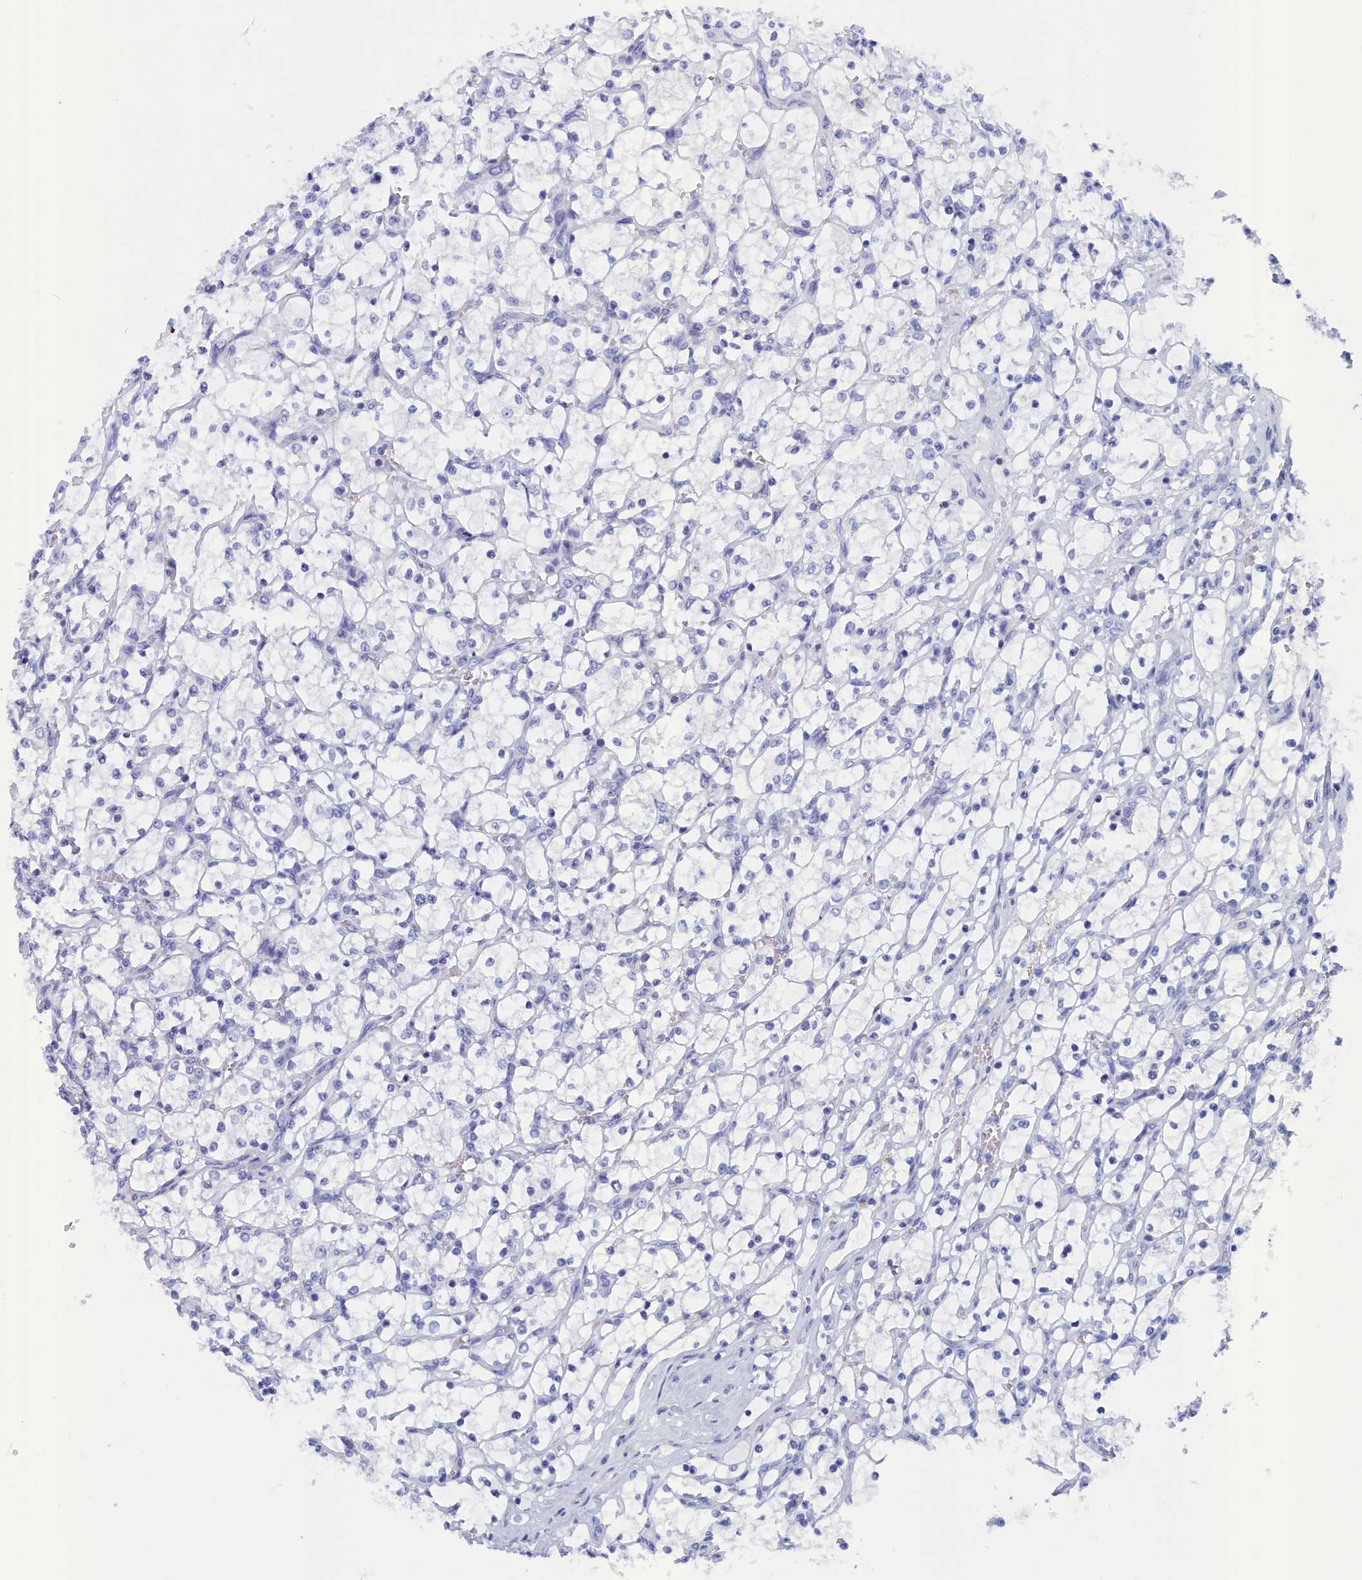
{"staining": {"intensity": "negative", "quantity": "none", "location": "none"}, "tissue": "renal cancer", "cell_type": "Tumor cells", "image_type": "cancer", "snomed": [{"axis": "morphology", "description": "Adenocarcinoma, NOS"}, {"axis": "topography", "description": "Kidney"}], "caption": "Protein analysis of renal cancer displays no significant staining in tumor cells.", "gene": "ANKRD2", "patient": {"sex": "female", "age": 69}}